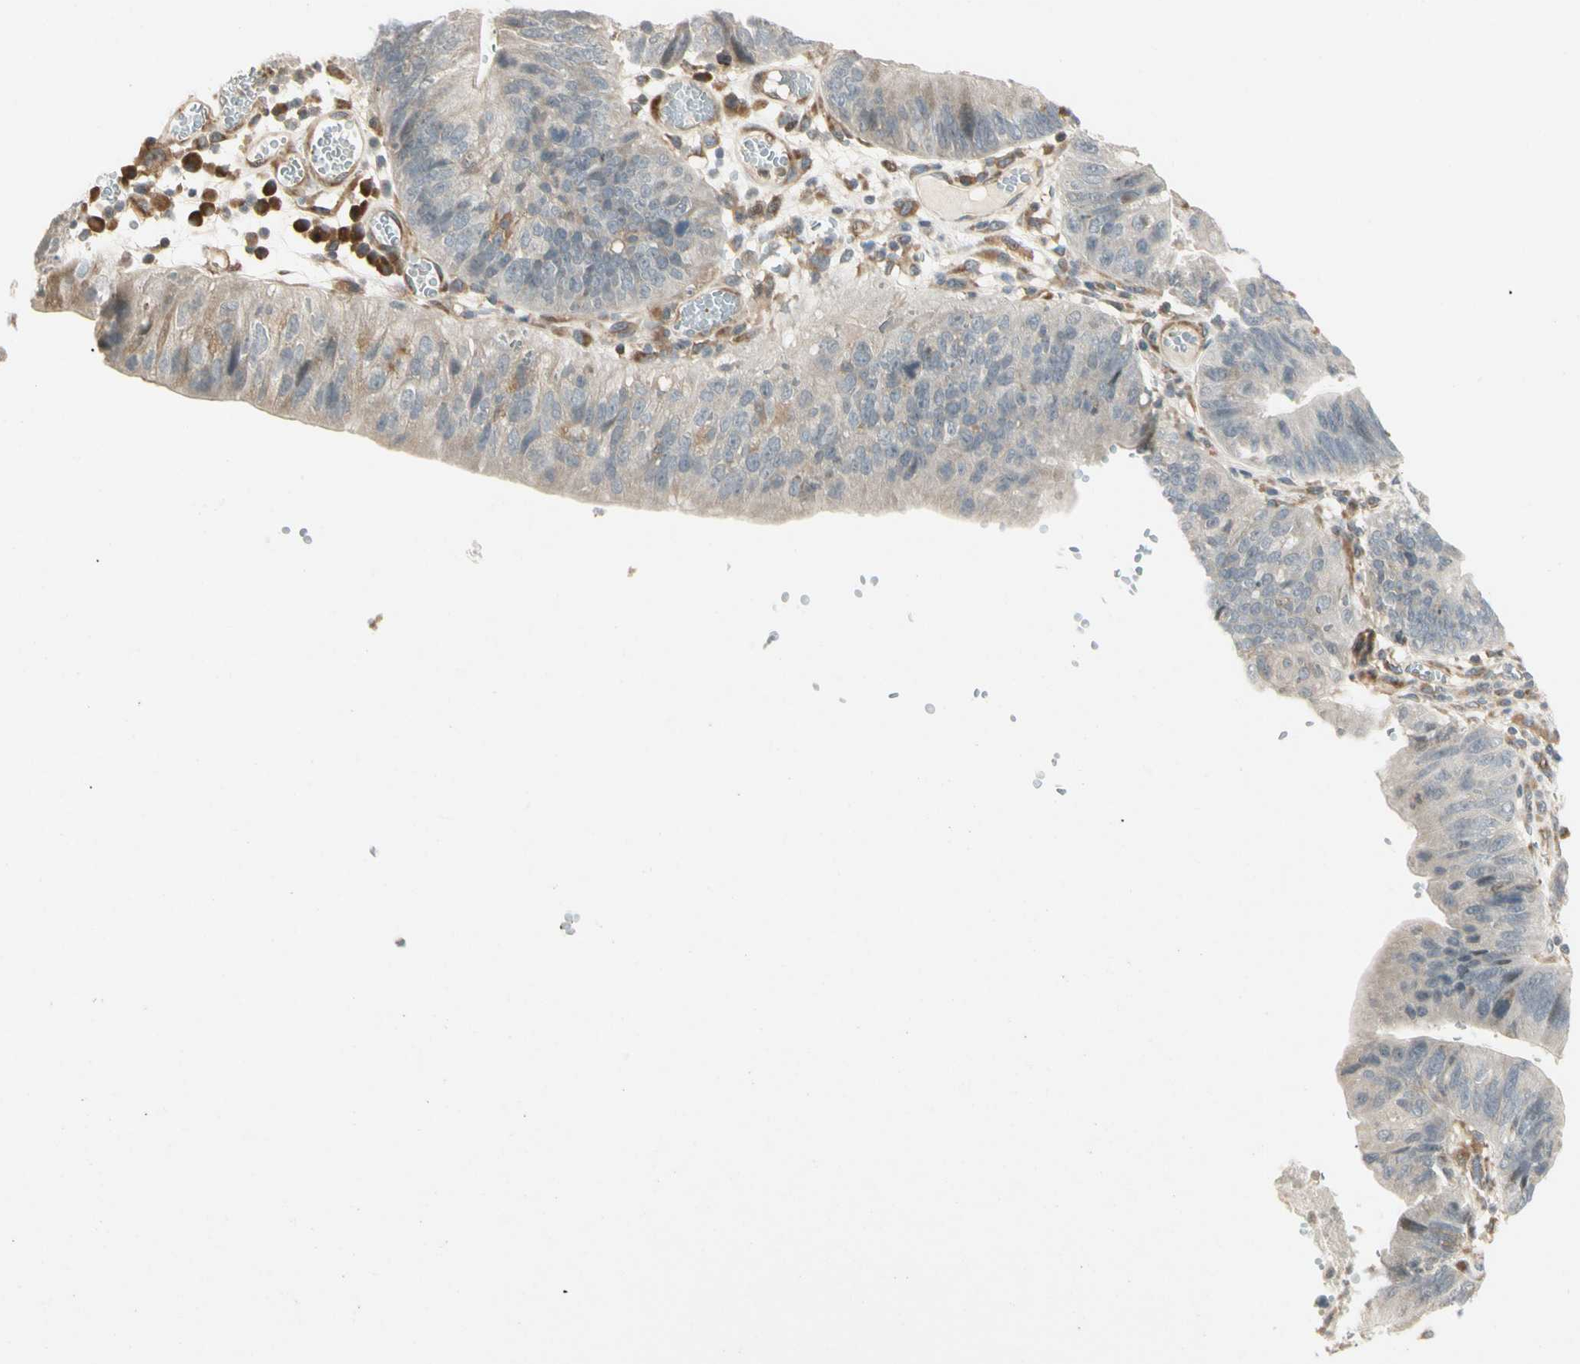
{"staining": {"intensity": "negative", "quantity": "none", "location": "none"}, "tissue": "stomach cancer", "cell_type": "Tumor cells", "image_type": "cancer", "snomed": [{"axis": "morphology", "description": "Adenocarcinoma, NOS"}, {"axis": "topography", "description": "Stomach"}], "caption": "Tumor cells are negative for brown protein staining in stomach cancer (adenocarcinoma).", "gene": "FNDC3B", "patient": {"sex": "male", "age": 59}}